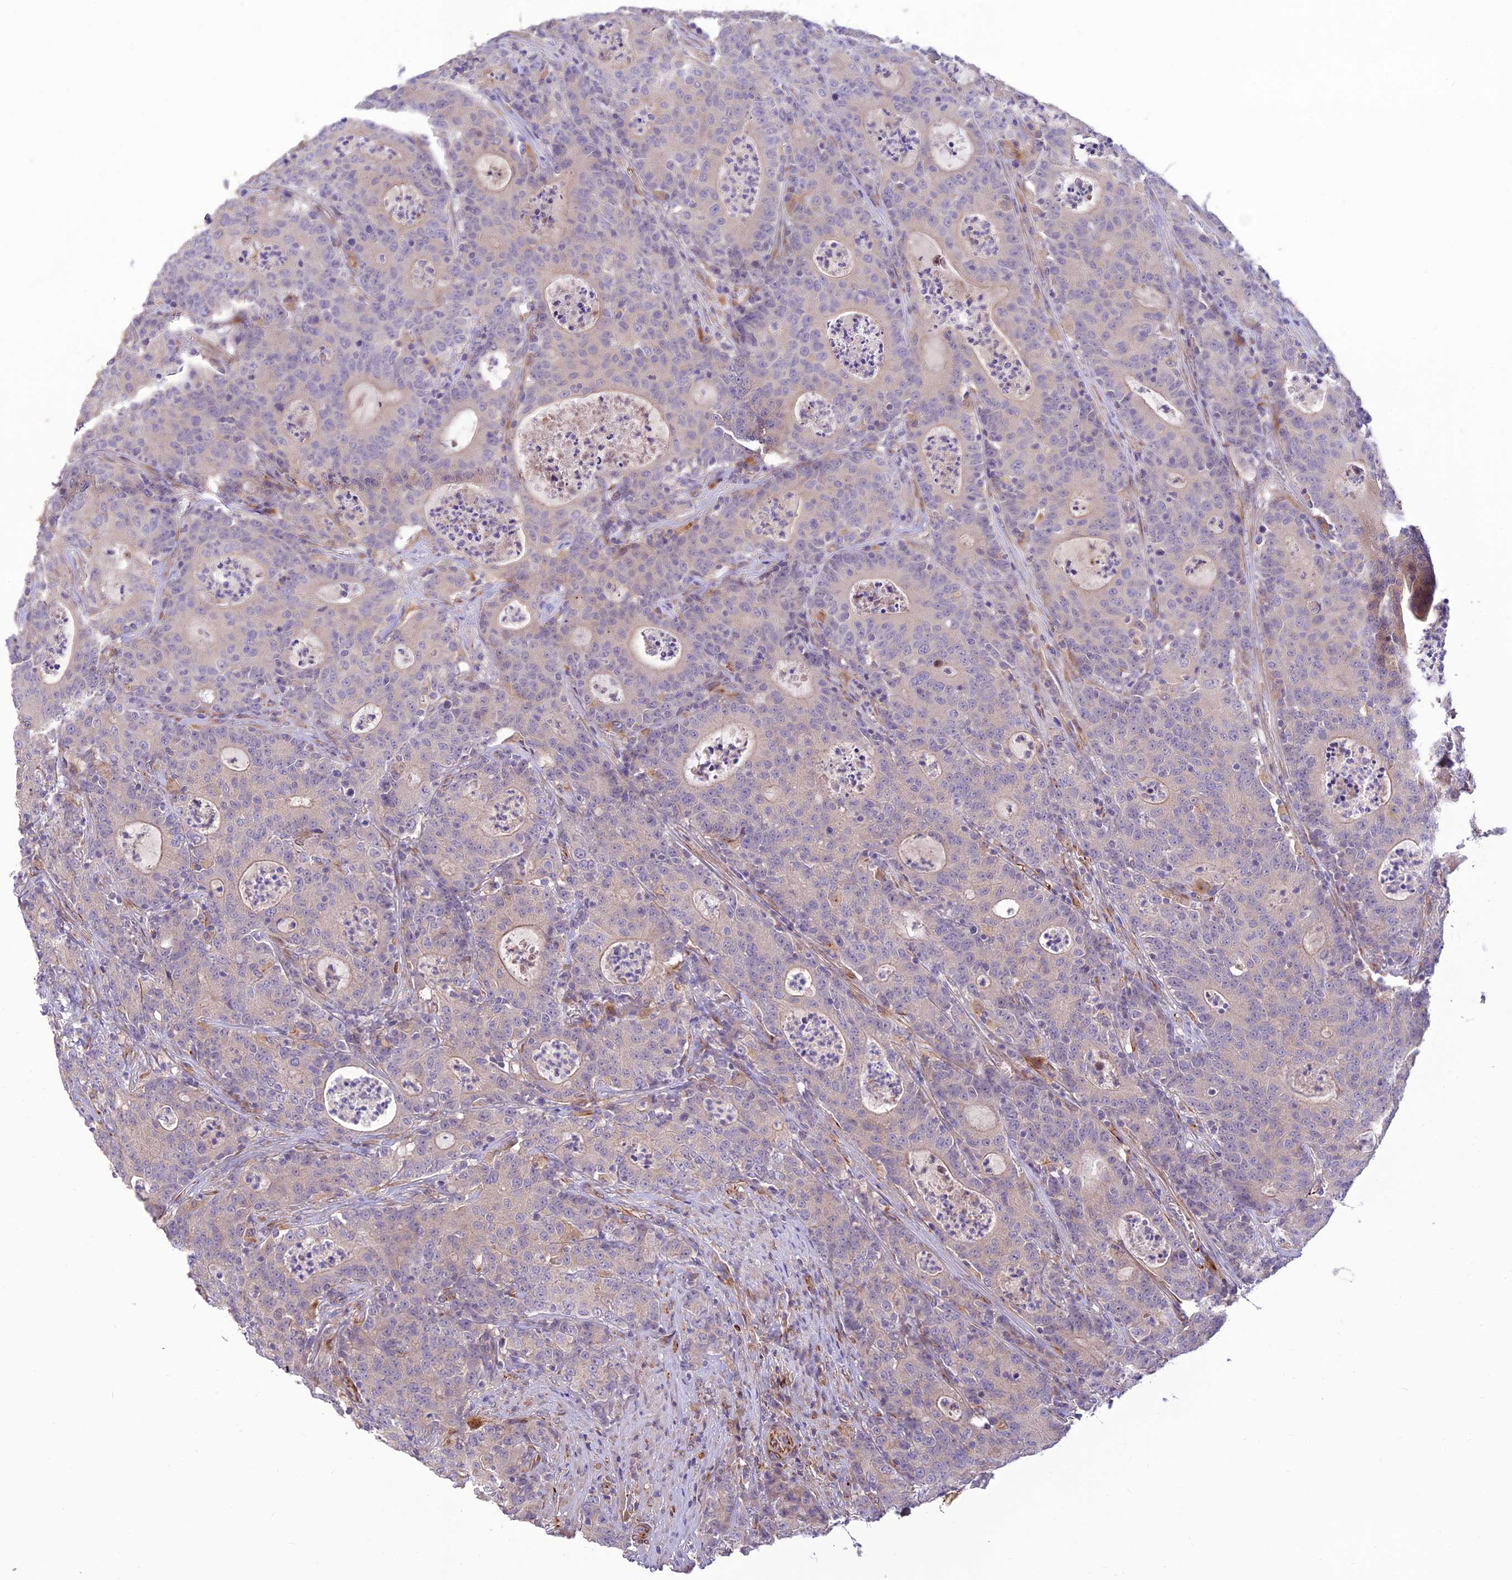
{"staining": {"intensity": "negative", "quantity": "none", "location": "none"}, "tissue": "colorectal cancer", "cell_type": "Tumor cells", "image_type": "cancer", "snomed": [{"axis": "morphology", "description": "Adenocarcinoma, NOS"}, {"axis": "topography", "description": "Colon"}], "caption": "Immunohistochemistry histopathology image of neoplastic tissue: adenocarcinoma (colorectal) stained with DAB (3,3'-diaminobenzidine) demonstrates no significant protein staining in tumor cells.", "gene": "ST8SIA5", "patient": {"sex": "male", "age": 83}}